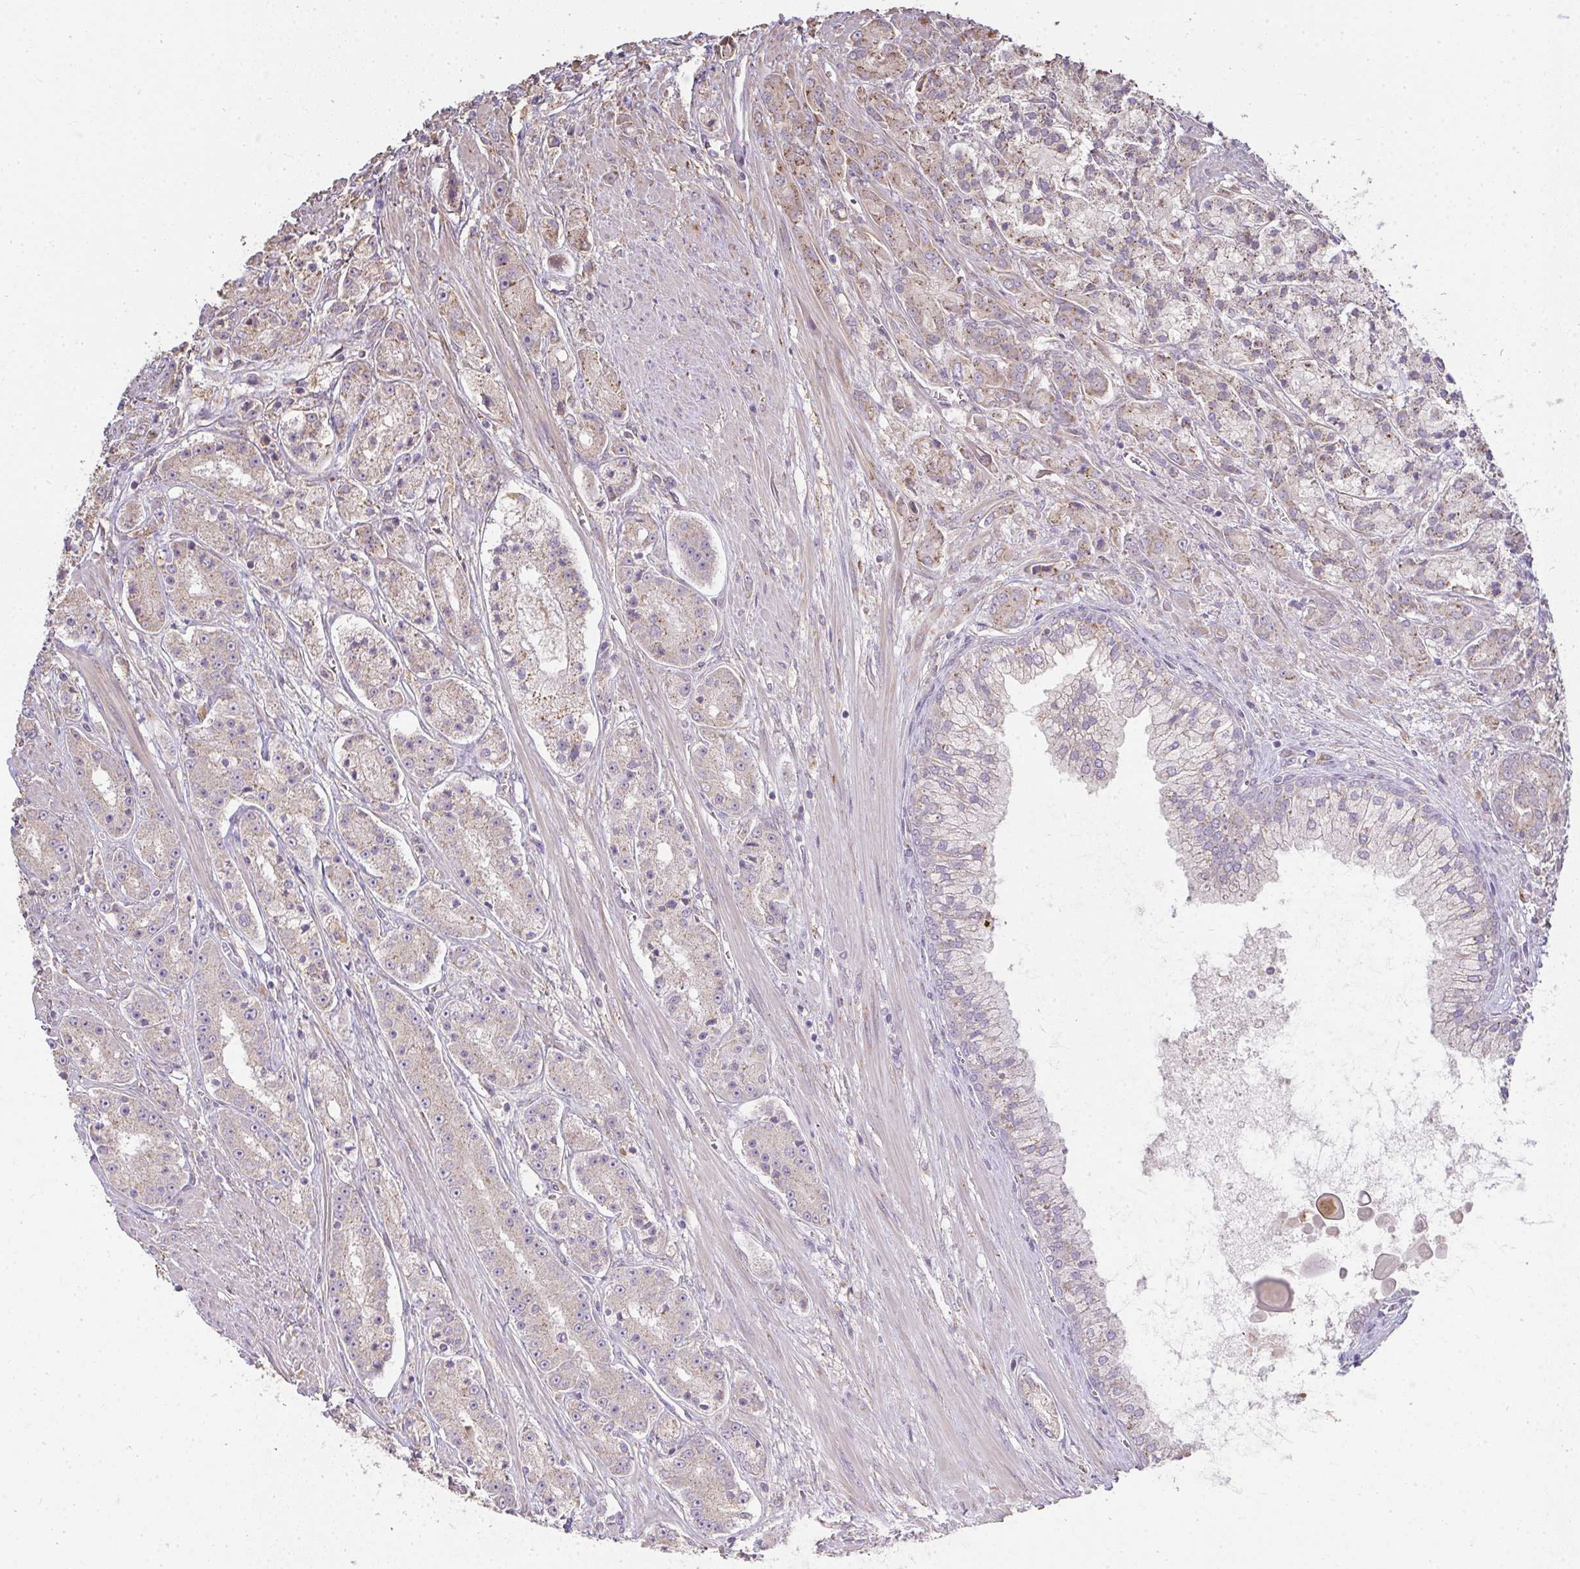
{"staining": {"intensity": "weak", "quantity": "25%-75%", "location": "cytoplasmic/membranous"}, "tissue": "prostate cancer", "cell_type": "Tumor cells", "image_type": "cancer", "snomed": [{"axis": "morphology", "description": "Adenocarcinoma, High grade"}, {"axis": "topography", "description": "Prostate"}], "caption": "An immunohistochemistry micrograph of tumor tissue is shown. Protein staining in brown highlights weak cytoplasmic/membranous positivity in prostate cancer (adenocarcinoma (high-grade)) within tumor cells.", "gene": "BRINP3", "patient": {"sex": "male", "age": 67}}